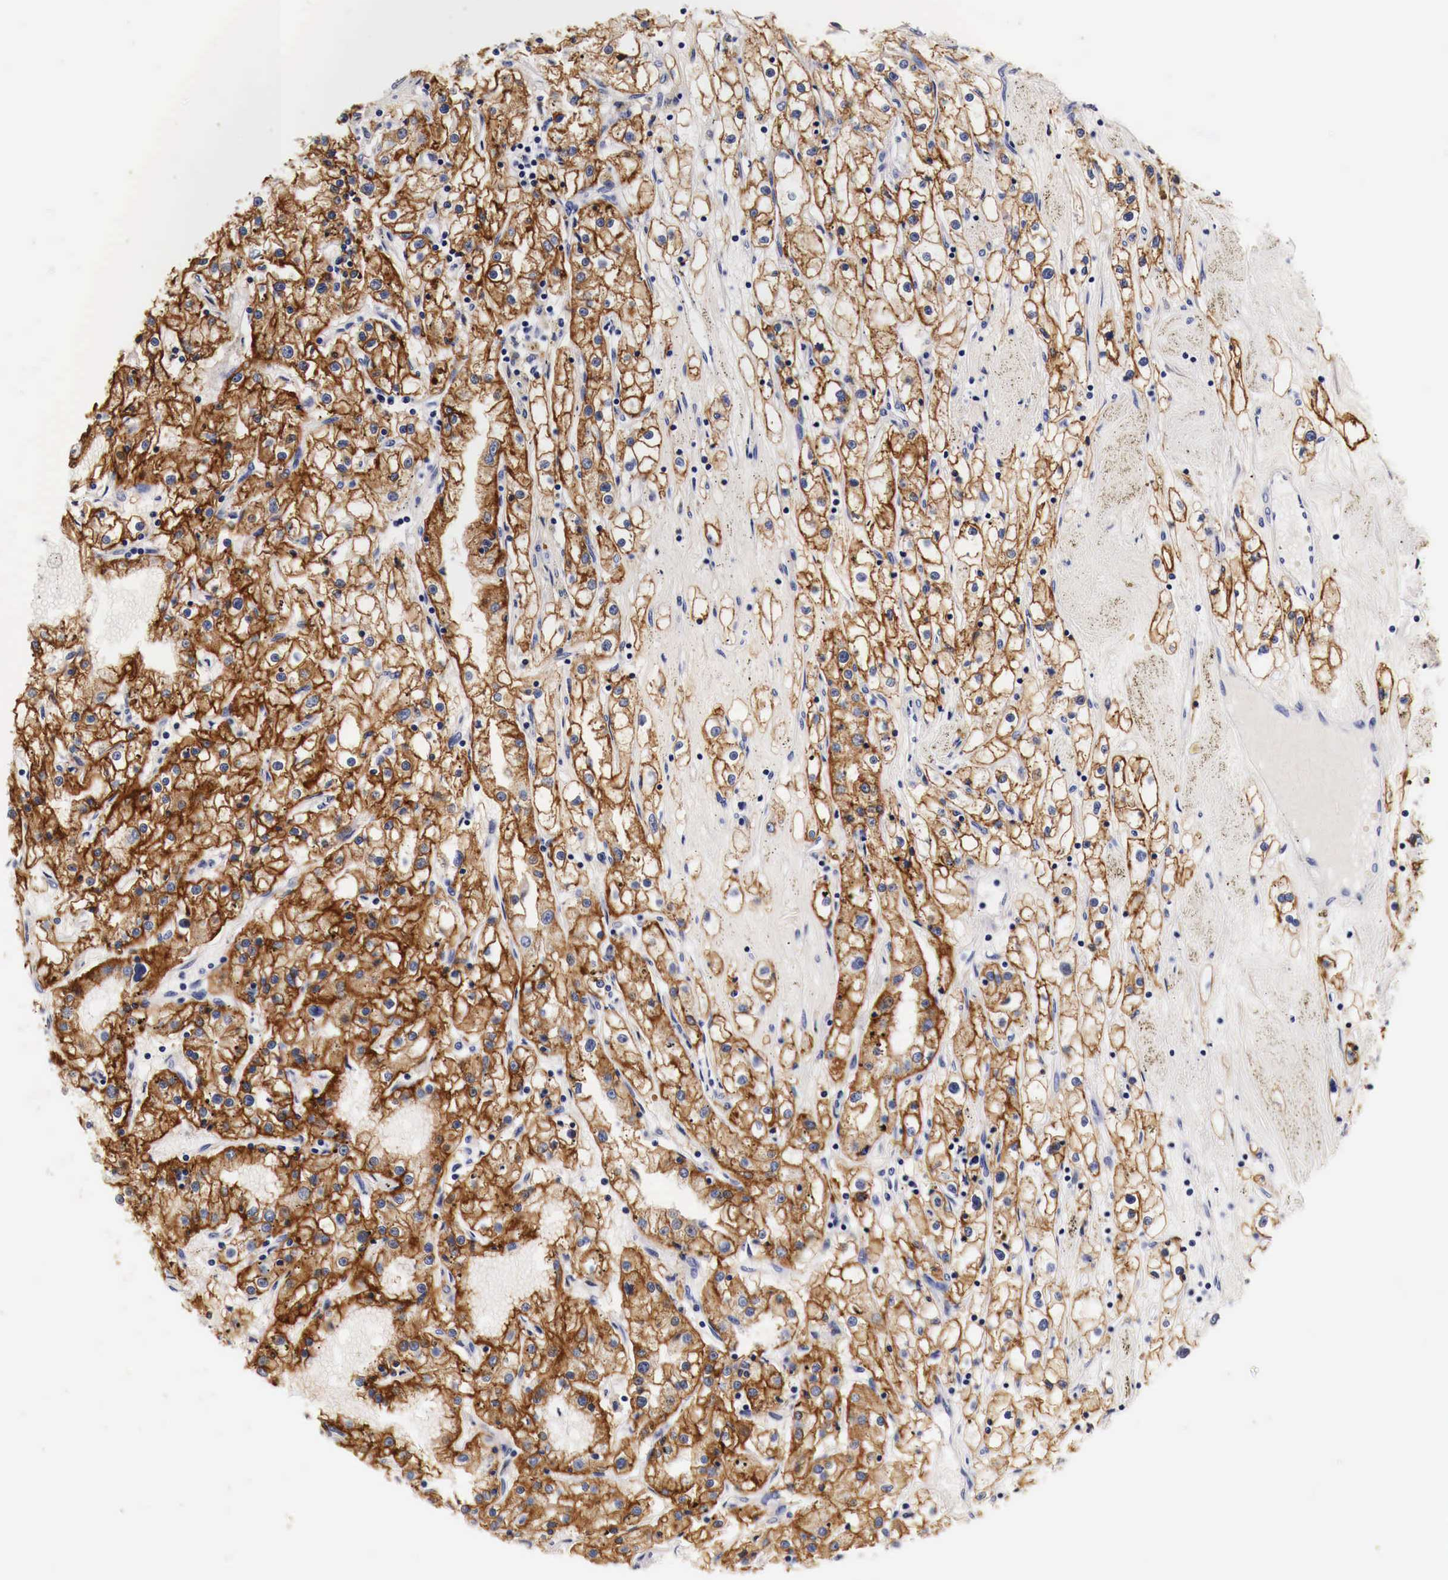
{"staining": {"intensity": "strong", "quantity": ">75%", "location": "cytoplasmic/membranous"}, "tissue": "renal cancer", "cell_type": "Tumor cells", "image_type": "cancer", "snomed": [{"axis": "morphology", "description": "Adenocarcinoma, NOS"}, {"axis": "topography", "description": "Kidney"}], "caption": "A micrograph showing strong cytoplasmic/membranous staining in about >75% of tumor cells in renal adenocarcinoma, as visualized by brown immunohistochemical staining.", "gene": "EGFR", "patient": {"sex": "male", "age": 56}}